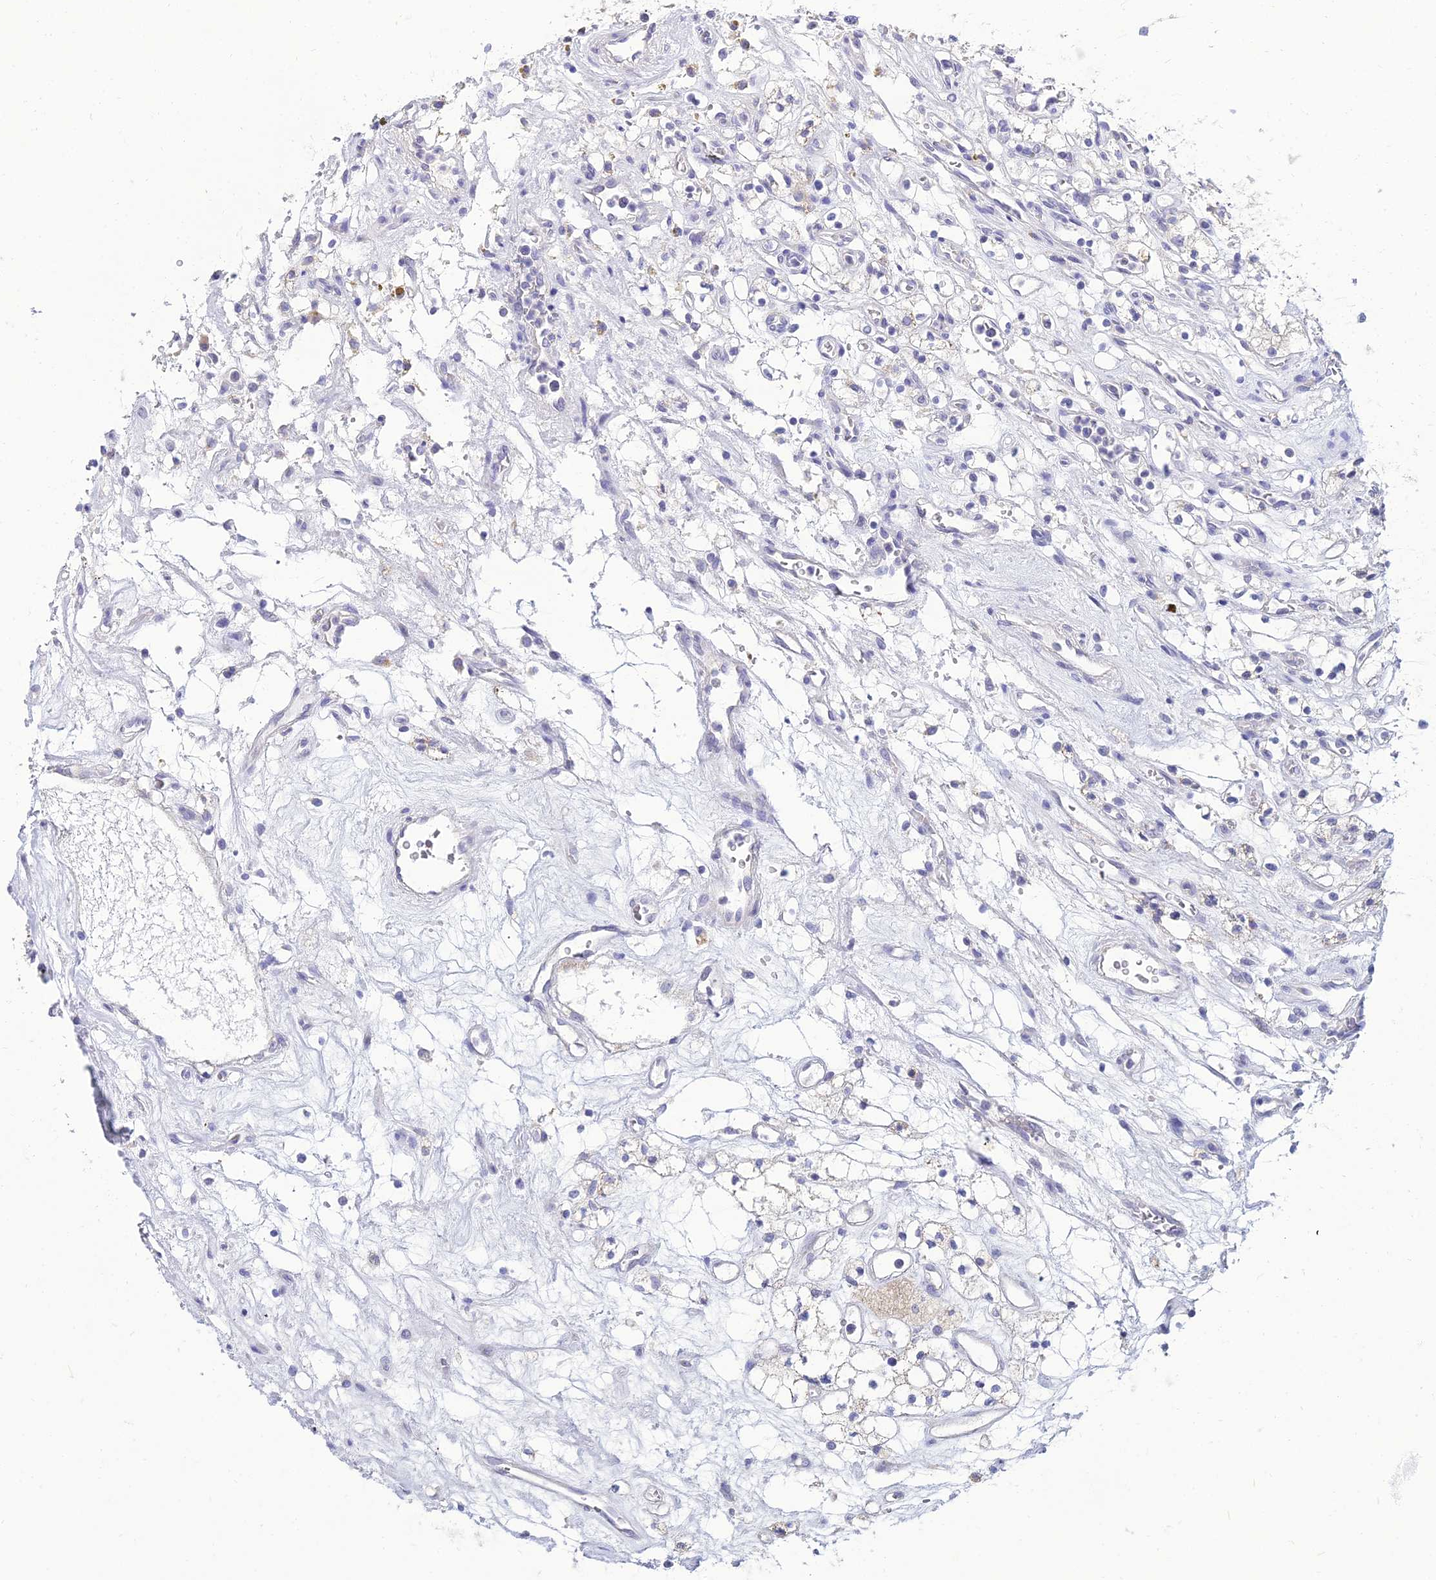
{"staining": {"intensity": "negative", "quantity": "none", "location": "none"}, "tissue": "renal cancer", "cell_type": "Tumor cells", "image_type": "cancer", "snomed": [{"axis": "morphology", "description": "Adenocarcinoma, NOS"}, {"axis": "topography", "description": "Kidney"}], "caption": "Immunohistochemistry (IHC) photomicrograph of human renal cancer stained for a protein (brown), which displays no positivity in tumor cells. (DAB (3,3'-diaminobenzidine) IHC with hematoxylin counter stain).", "gene": "NPY", "patient": {"sex": "female", "age": 69}}